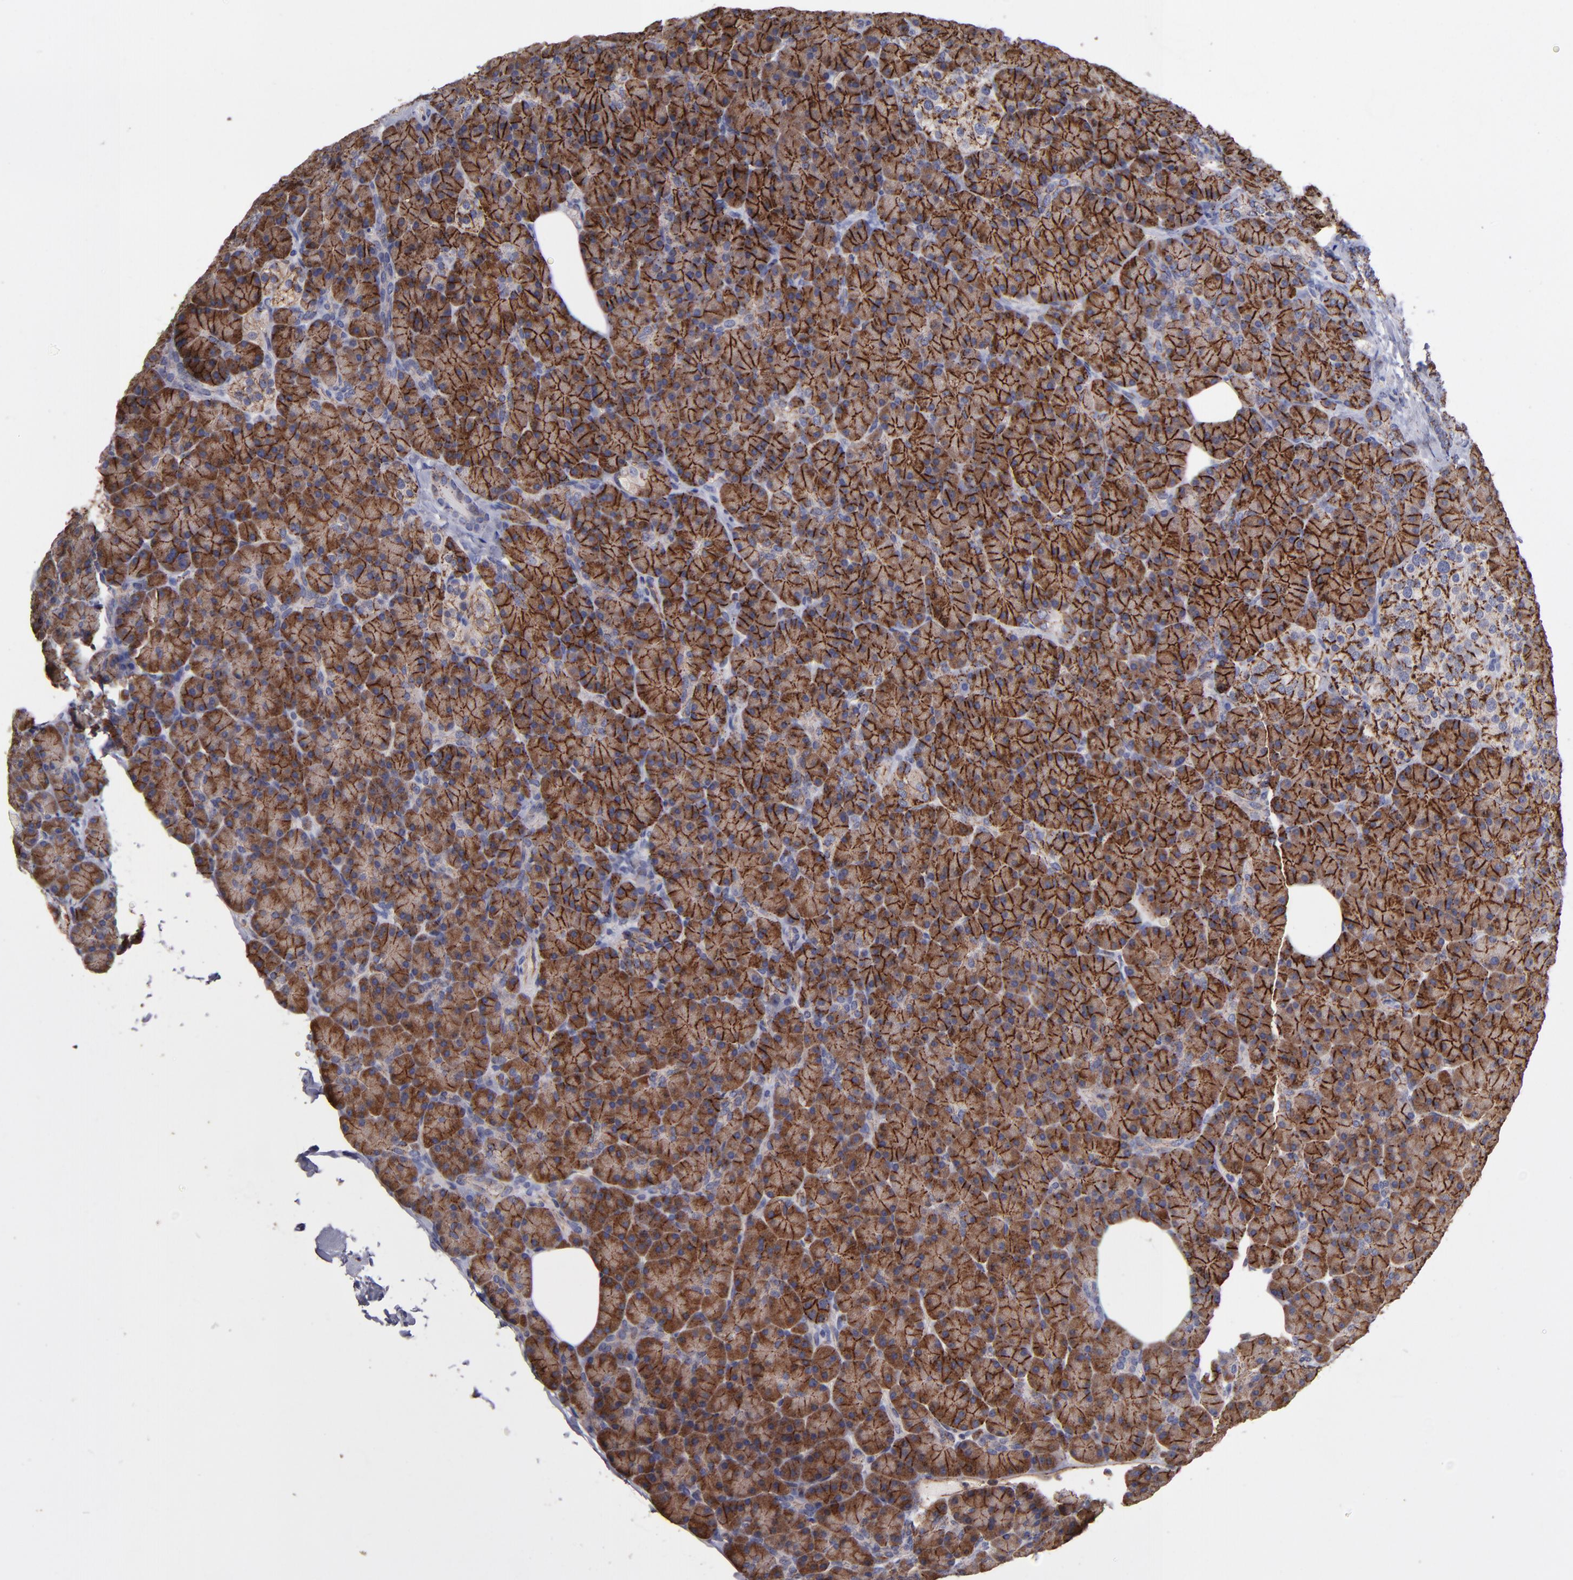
{"staining": {"intensity": "strong", "quantity": ">75%", "location": "cytoplasmic/membranous"}, "tissue": "pancreas", "cell_type": "Exocrine glandular cells", "image_type": "normal", "snomed": [{"axis": "morphology", "description": "Normal tissue, NOS"}, {"axis": "topography", "description": "Pancreas"}], "caption": "Strong cytoplasmic/membranous staining for a protein is seen in about >75% of exocrine glandular cells of unremarkable pancreas using immunohistochemistry.", "gene": "CLDN5", "patient": {"sex": "female", "age": 43}}